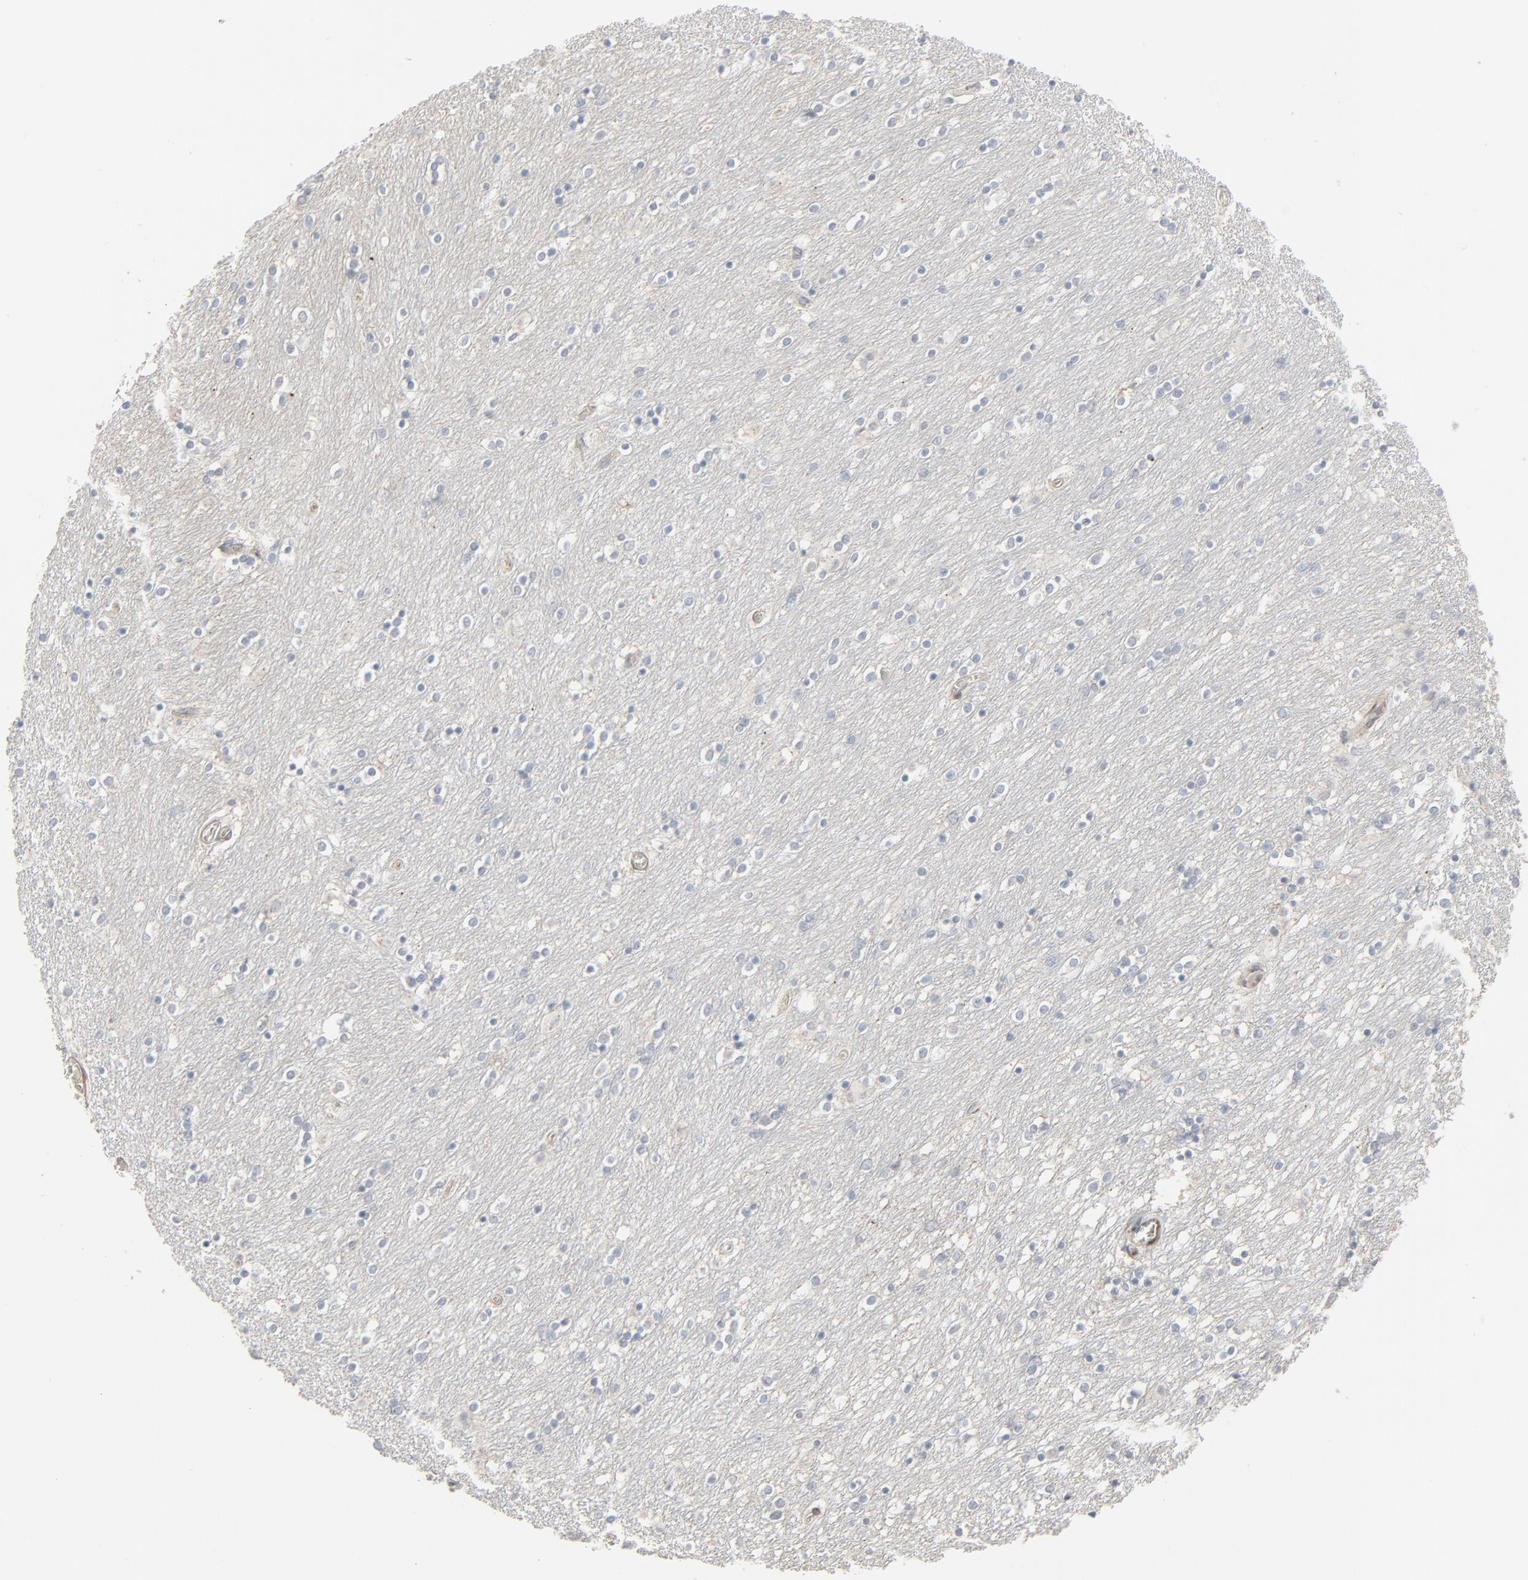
{"staining": {"intensity": "negative", "quantity": "none", "location": "none"}, "tissue": "caudate", "cell_type": "Glial cells", "image_type": "normal", "snomed": [{"axis": "morphology", "description": "Normal tissue, NOS"}, {"axis": "topography", "description": "Lateral ventricle wall"}], "caption": "This histopathology image is of normal caudate stained with immunohistochemistry (IHC) to label a protein in brown with the nuclei are counter-stained blue. There is no expression in glial cells.", "gene": "NEUROD1", "patient": {"sex": "female", "age": 54}}